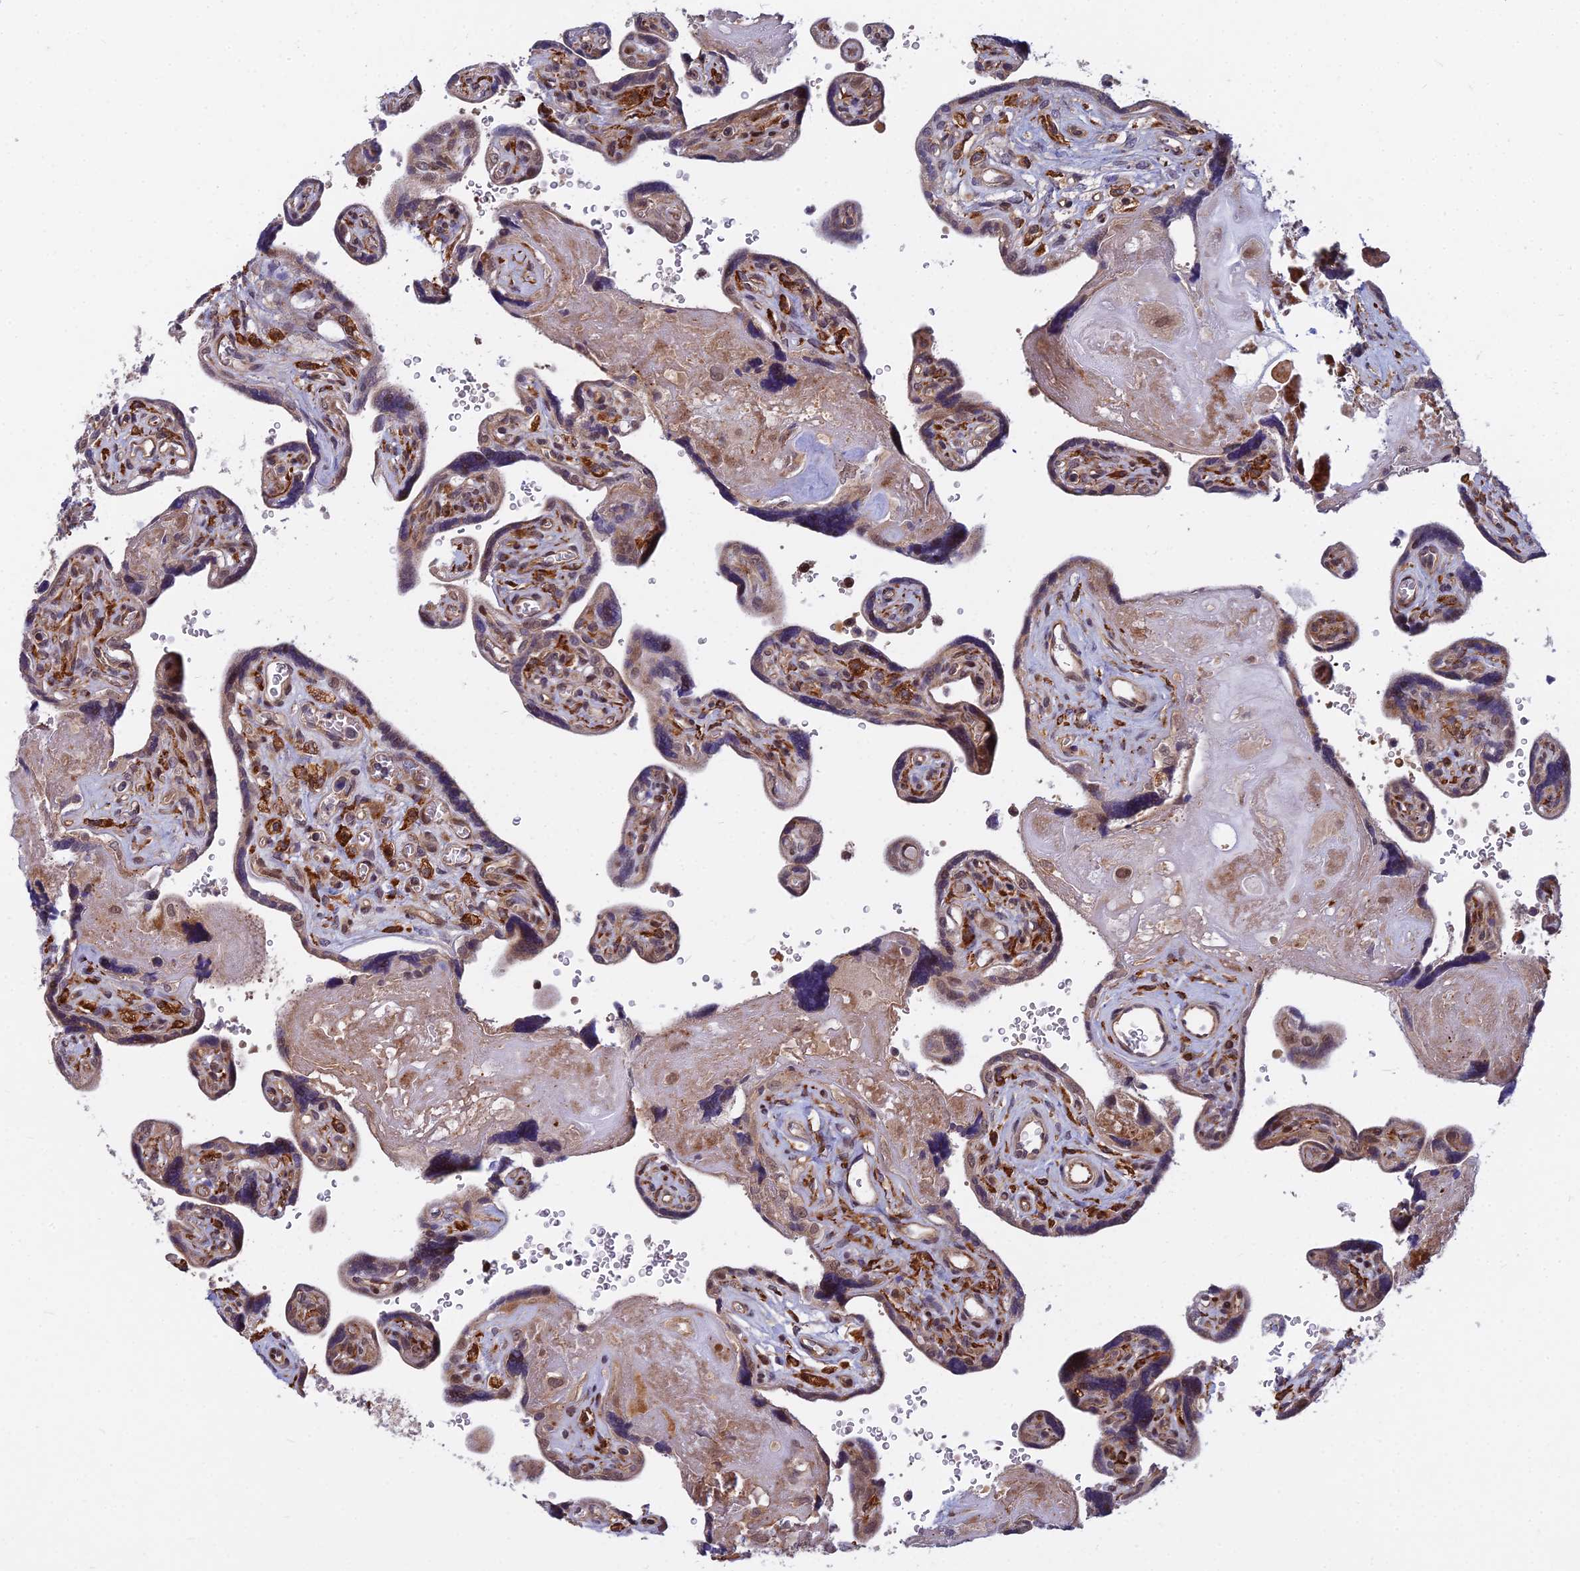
{"staining": {"intensity": "moderate", "quantity": ">75%", "location": "cytoplasmic/membranous,nuclear"}, "tissue": "placenta", "cell_type": "Trophoblastic cells", "image_type": "normal", "snomed": [{"axis": "morphology", "description": "Normal tissue, NOS"}, {"axis": "topography", "description": "Placenta"}], "caption": "The micrograph reveals a brown stain indicating the presence of a protein in the cytoplasmic/membranous,nuclear of trophoblastic cells in placenta. (brown staining indicates protein expression, while blue staining denotes nuclei).", "gene": "COMMD2", "patient": {"sex": "female", "age": 39}}